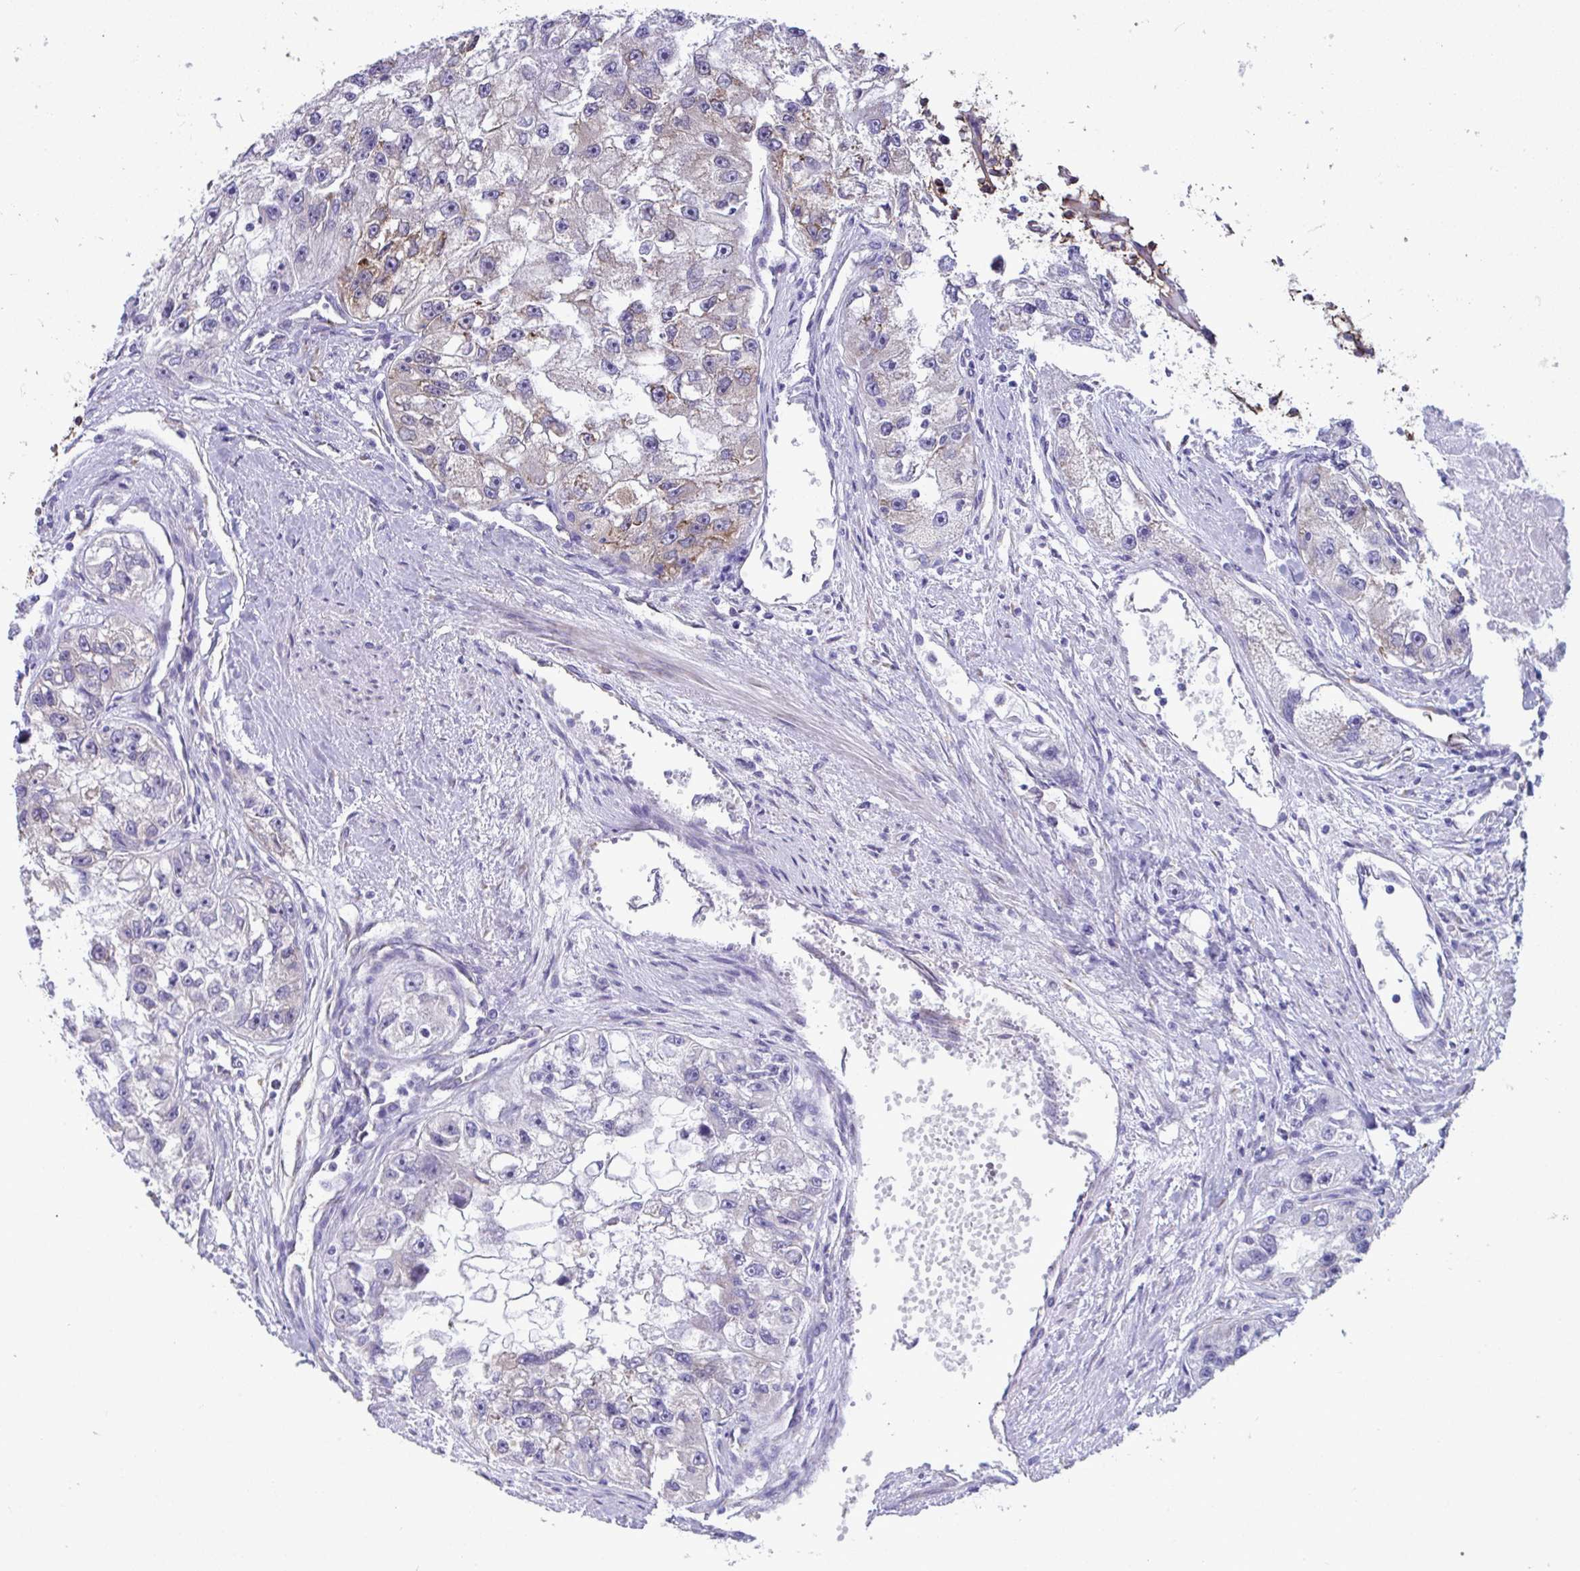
{"staining": {"intensity": "weak", "quantity": "<25%", "location": "cytoplasmic/membranous"}, "tissue": "renal cancer", "cell_type": "Tumor cells", "image_type": "cancer", "snomed": [{"axis": "morphology", "description": "Adenocarcinoma, NOS"}, {"axis": "topography", "description": "Kidney"}], "caption": "Histopathology image shows no significant protein staining in tumor cells of renal cancer (adenocarcinoma).", "gene": "ASPH", "patient": {"sex": "male", "age": 63}}